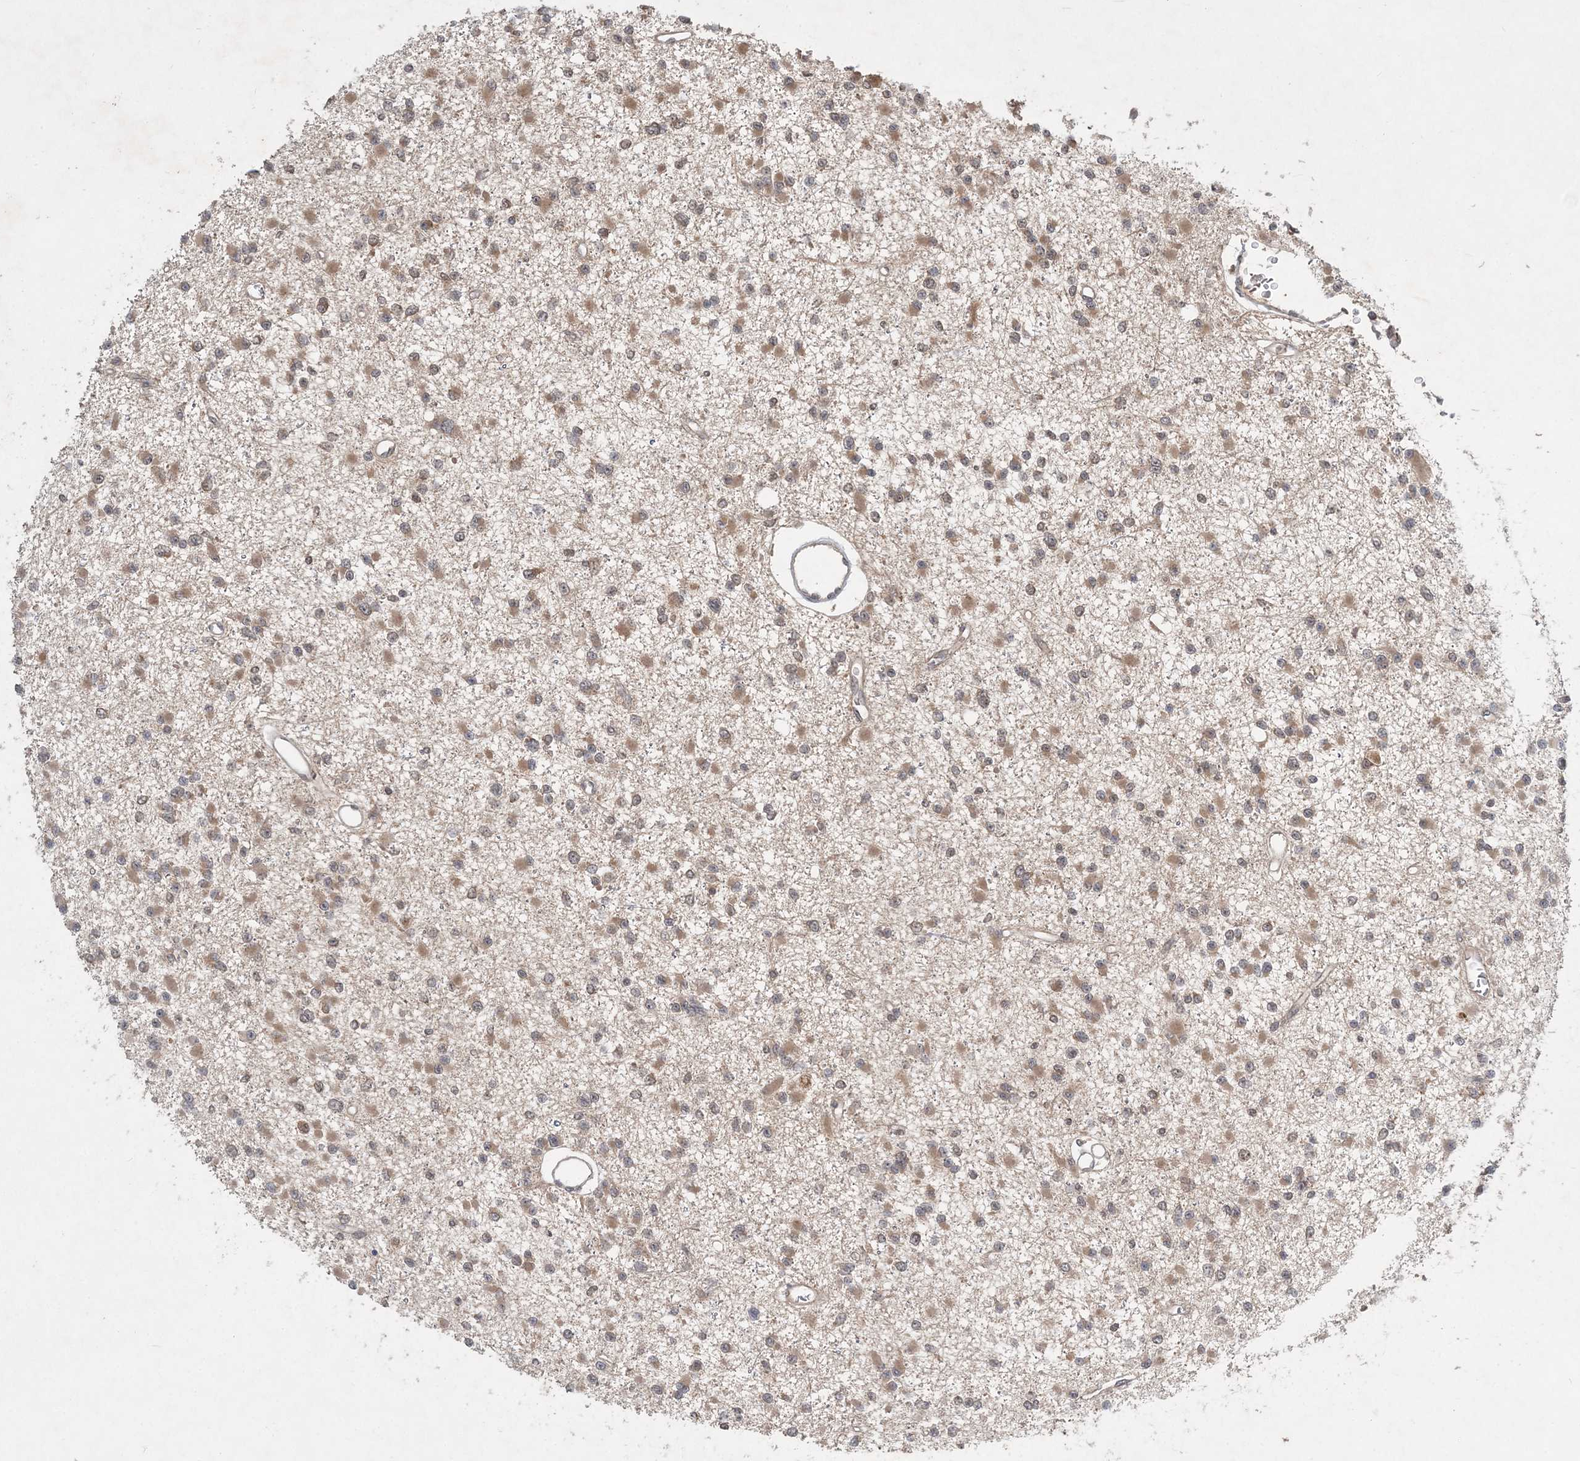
{"staining": {"intensity": "moderate", "quantity": "<25%", "location": "cytoplasmic/membranous"}, "tissue": "glioma", "cell_type": "Tumor cells", "image_type": "cancer", "snomed": [{"axis": "morphology", "description": "Glioma, malignant, Low grade"}, {"axis": "topography", "description": "Brain"}], "caption": "High-power microscopy captured an immunohistochemistry image of malignant glioma (low-grade), revealing moderate cytoplasmic/membranous positivity in approximately <25% of tumor cells.", "gene": "UBR3", "patient": {"sex": "female", "age": 22}}